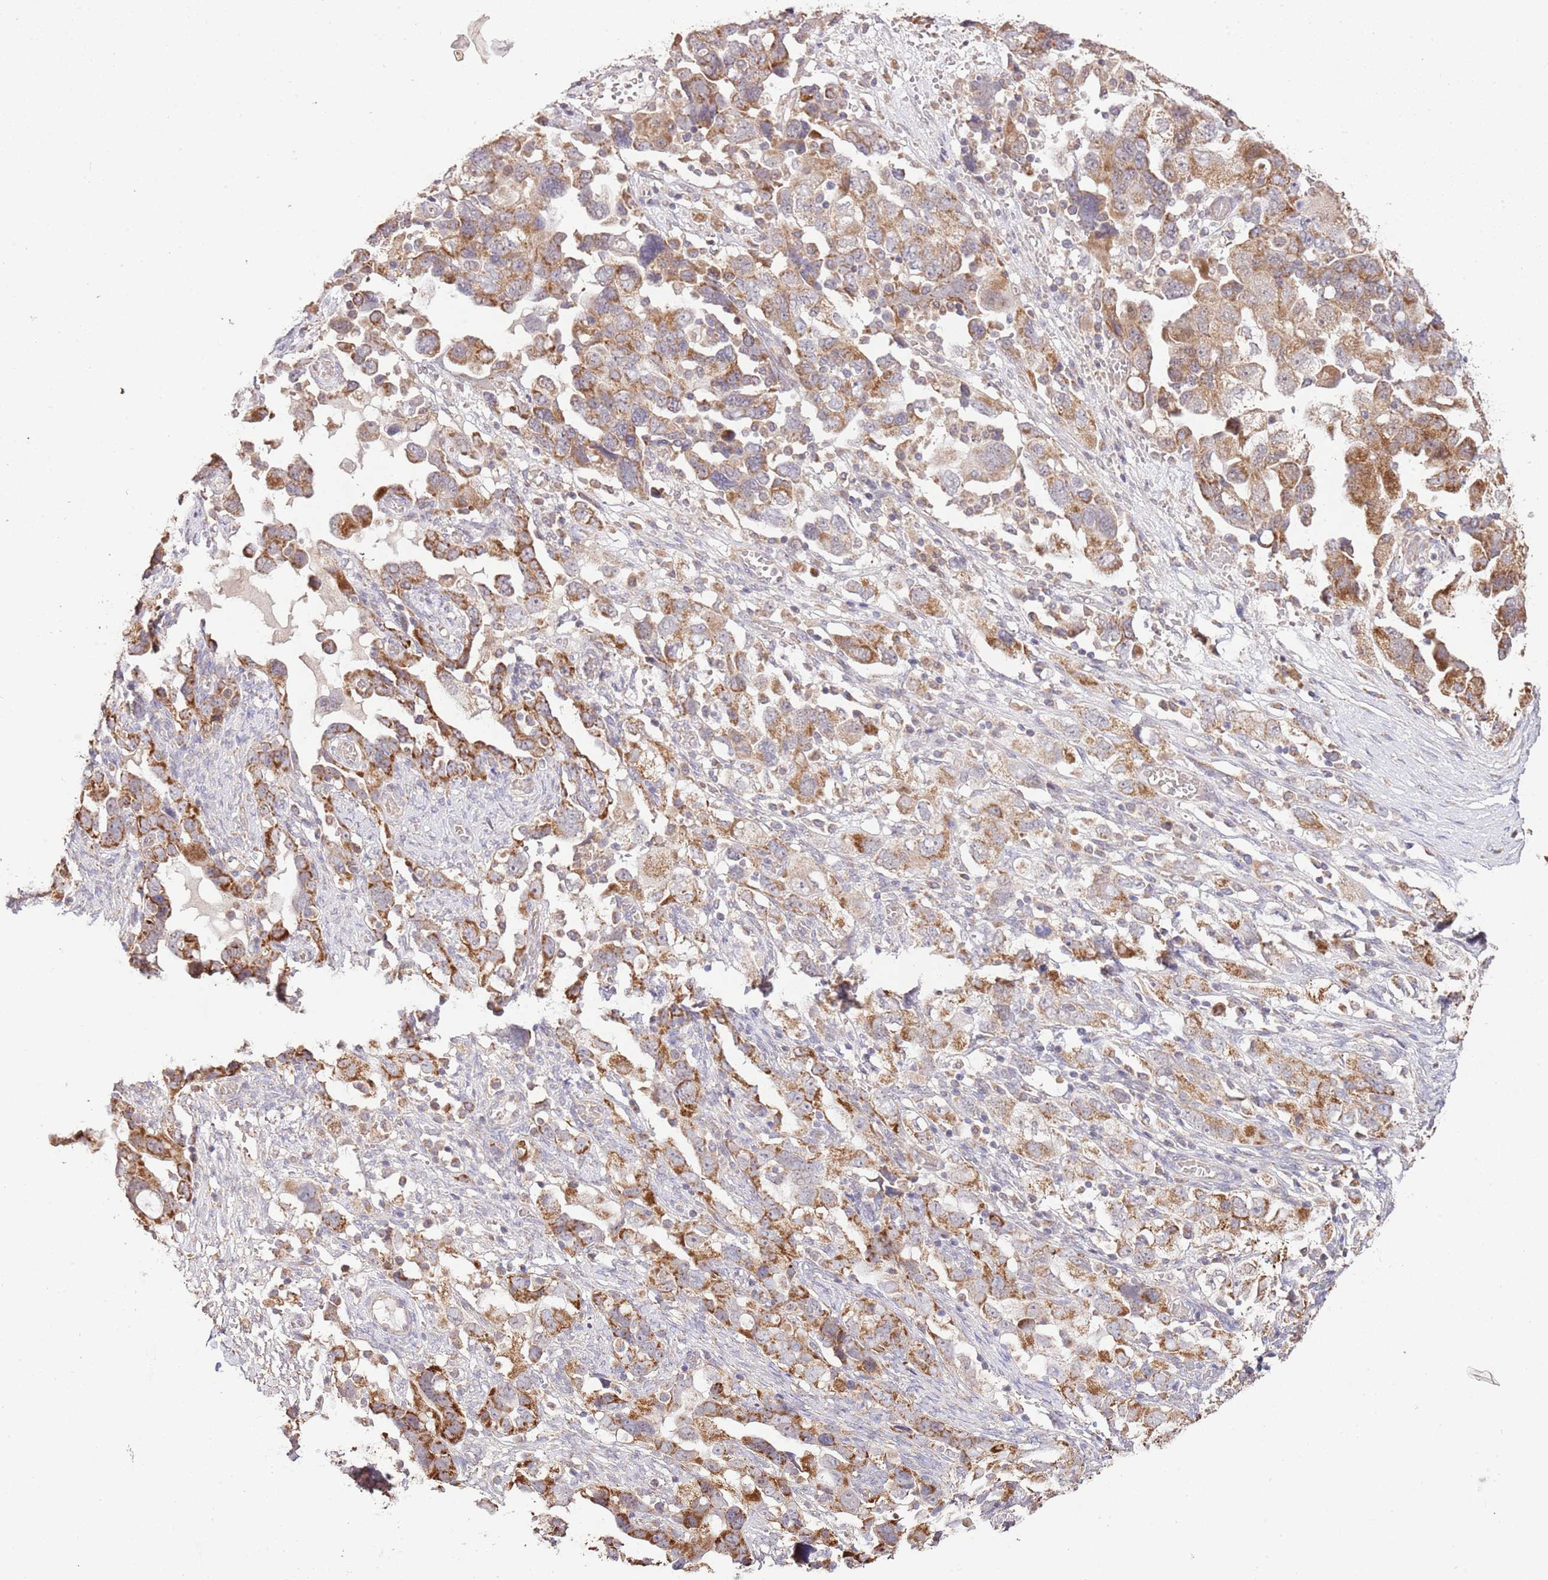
{"staining": {"intensity": "moderate", "quantity": ">75%", "location": "cytoplasmic/membranous"}, "tissue": "ovarian cancer", "cell_type": "Tumor cells", "image_type": "cancer", "snomed": [{"axis": "morphology", "description": "Carcinoma, NOS"}, {"axis": "morphology", "description": "Cystadenocarcinoma, serous, NOS"}, {"axis": "topography", "description": "Ovary"}], "caption": "Human ovarian cancer stained with a protein marker displays moderate staining in tumor cells.", "gene": "IVD", "patient": {"sex": "female", "age": 69}}